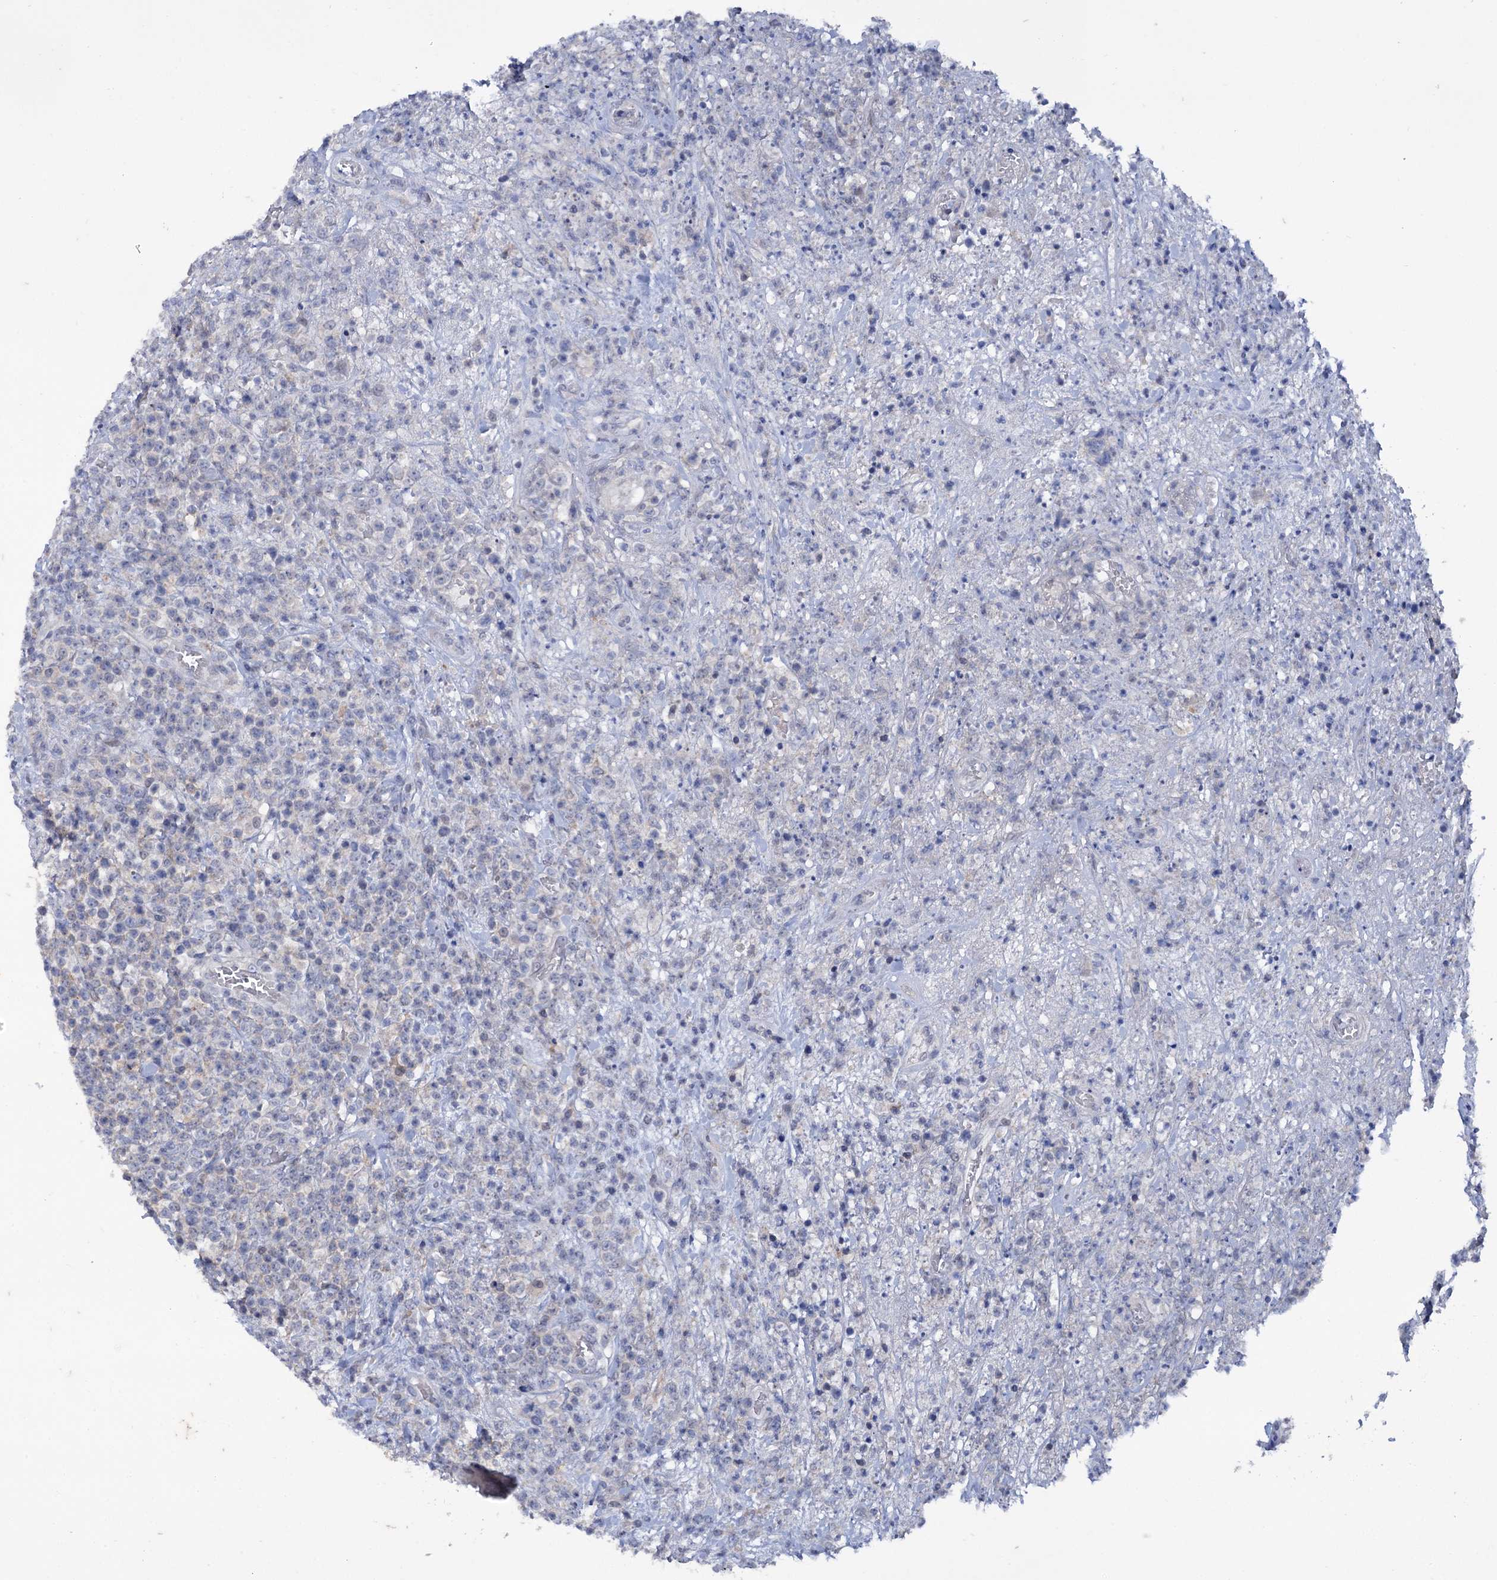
{"staining": {"intensity": "negative", "quantity": "none", "location": "none"}, "tissue": "lymphoma", "cell_type": "Tumor cells", "image_type": "cancer", "snomed": [{"axis": "morphology", "description": "Malignant lymphoma, non-Hodgkin's type, High grade"}, {"axis": "topography", "description": "Colon"}], "caption": "Lymphoma was stained to show a protein in brown. There is no significant expression in tumor cells.", "gene": "MID1IP1", "patient": {"sex": "female", "age": 53}}